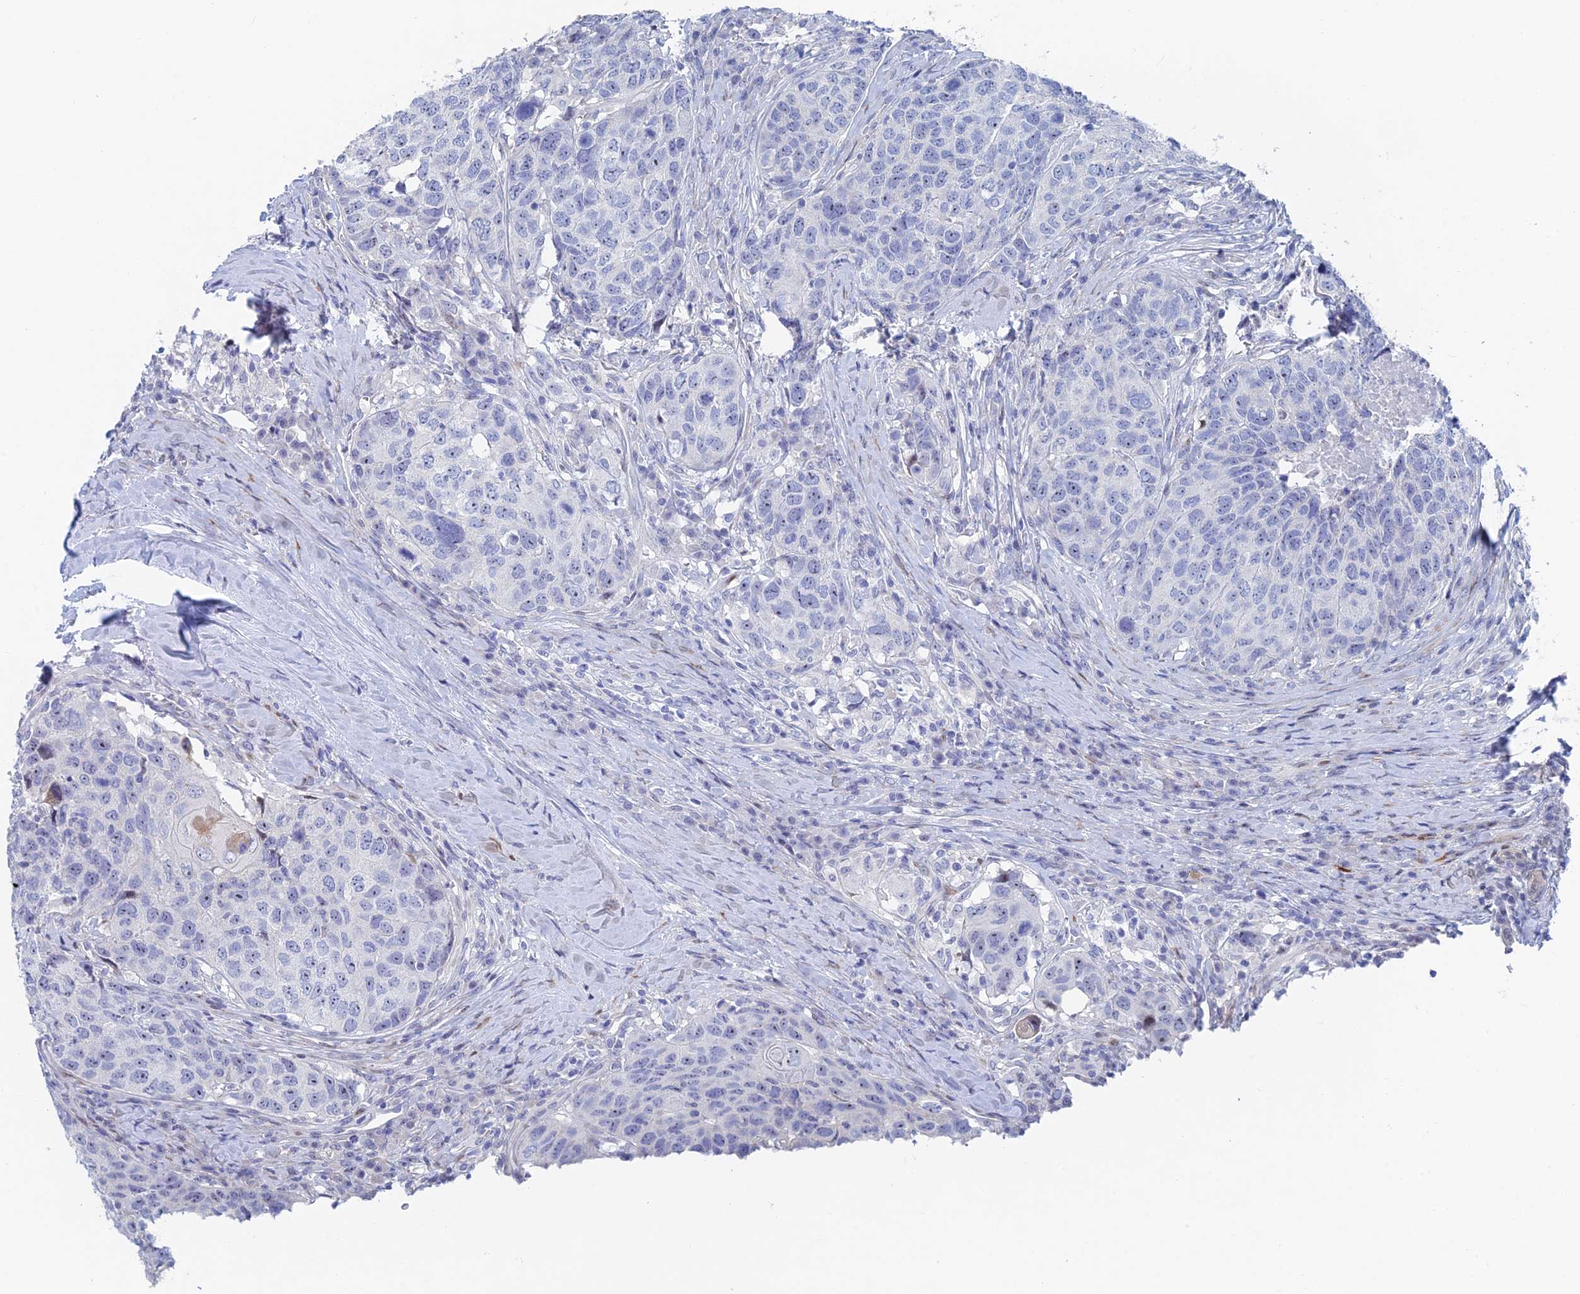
{"staining": {"intensity": "negative", "quantity": "none", "location": "none"}, "tissue": "head and neck cancer", "cell_type": "Tumor cells", "image_type": "cancer", "snomed": [{"axis": "morphology", "description": "Squamous cell carcinoma, NOS"}, {"axis": "topography", "description": "Head-Neck"}], "caption": "The IHC image has no significant expression in tumor cells of head and neck cancer tissue. The staining was performed using DAB to visualize the protein expression in brown, while the nuclei were stained in blue with hematoxylin (Magnification: 20x).", "gene": "DRGX", "patient": {"sex": "male", "age": 66}}